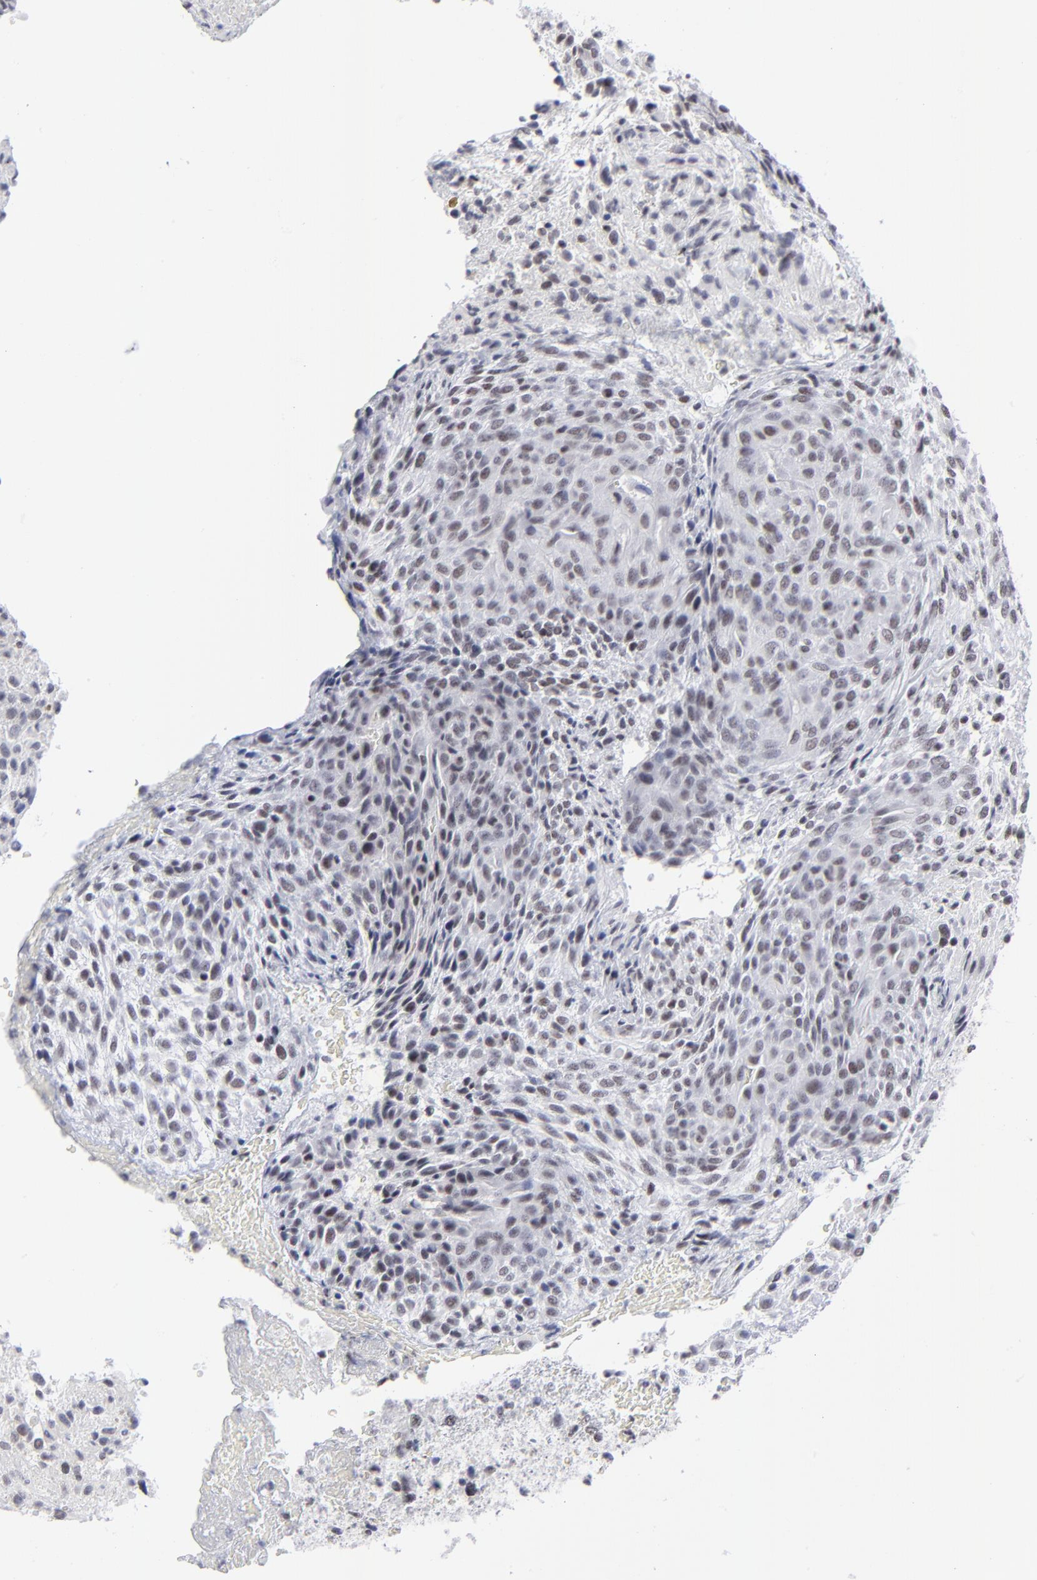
{"staining": {"intensity": "weak", "quantity": "<25%", "location": "nuclear"}, "tissue": "glioma", "cell_type": "Tumor cells", "image_type": "cancer", "snomed": [{"axis": "morphology", "description": "Glioma, malignant, High grade"}, {"axis": "topography", "description": "Cerebral cortex"}], "caption": "High magnification brightfield microscopy of high-grade glioma (malignant) stained with DAB (3,3'-diaminobenzidine) (brown) and counterstained with hematoxylin (blue): tumor cells show no significant staining.", "gene": "SP2", "patient": {"sex": "female", "age": 55}}